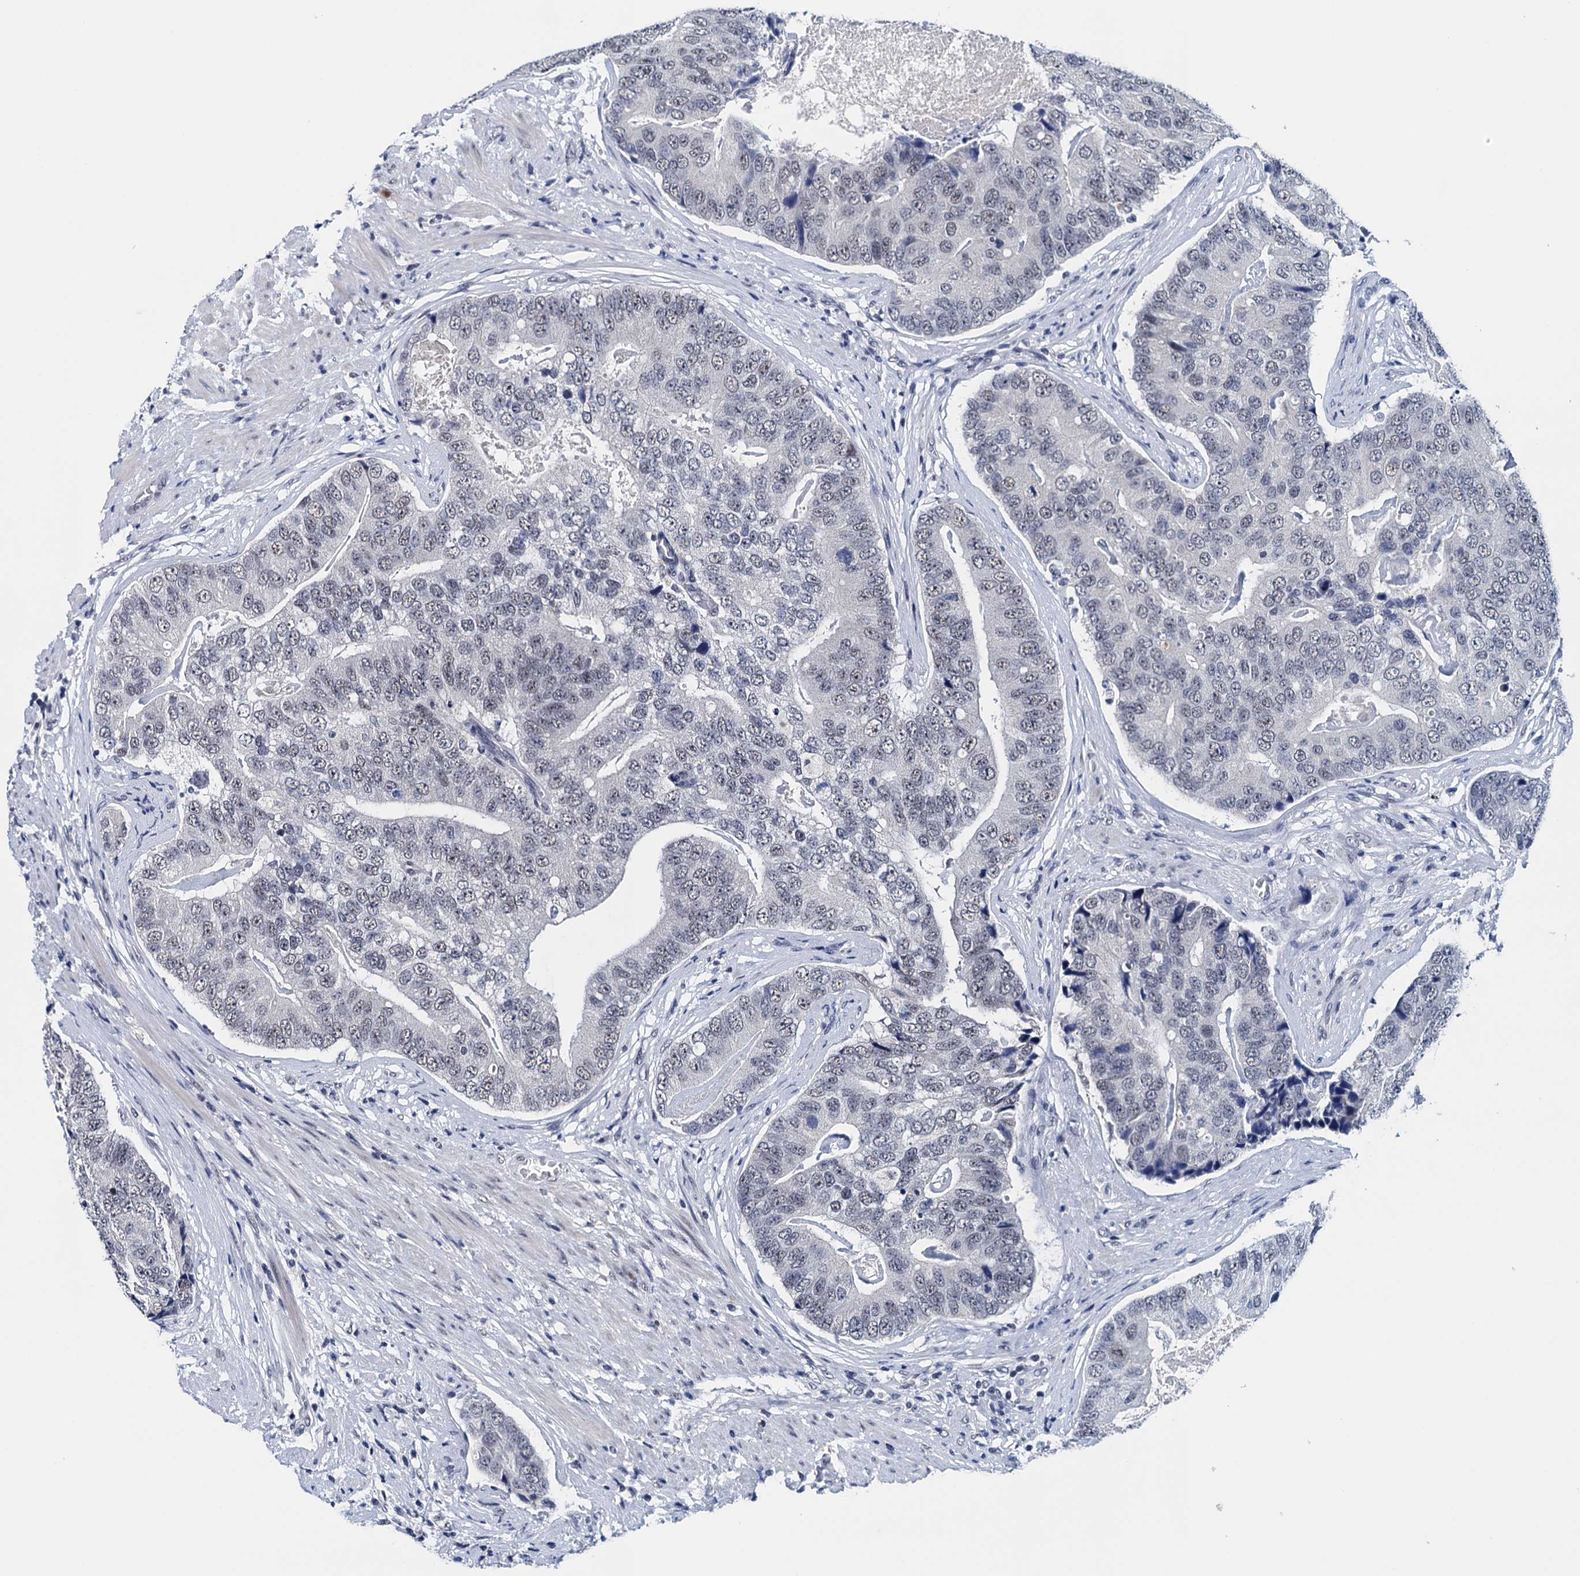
{"staining": {"intensity": "weak", "quantity": "<25%", "location": "nuclear"}, "tissue": "prostate cancer", "cell_type": "Tumor cells", "image_type": "cancer", "snomed": [{"axis": "morphology", "description": "Adenocarcinoma, High grade"}, {"axis": "topography", "description": "Prostate"}], "caption": "Immunohistochemical staining of prostate adenocarcinoma (high-grade) displays no significant expression in tumor cells.", "gene": "FNBP4", "patient": {"sex": "male", "age": 70}}